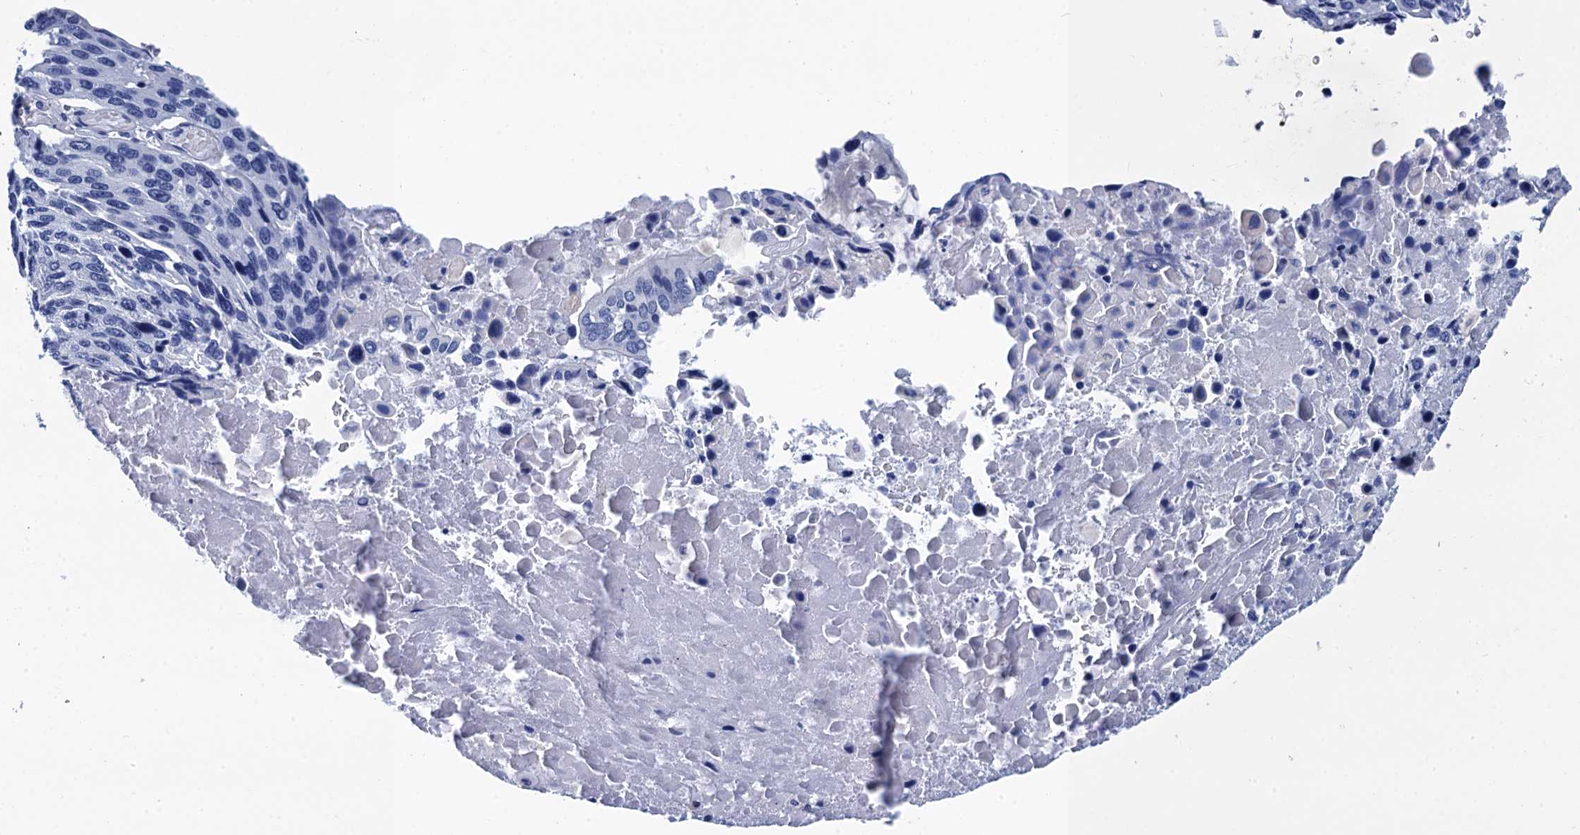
{"staining": {"intensity": "negative", "quantity": "none", "location": "none"}, "tissue": "lung cancer", "cell_type": "Tumor cells", "image_type": "cancer", "snomed": [{"axis": "morphology", "description": "Squamous cell carcinoma, NOS"}, {"axis": "topography", "description": "Lung"}], "caption": "Micrograph shows no significant protein staining in tumor cells of lung squamous cell carcinoma.", "gene": "MYBPC3", "patient": {"sex": "male", "age": 66}}